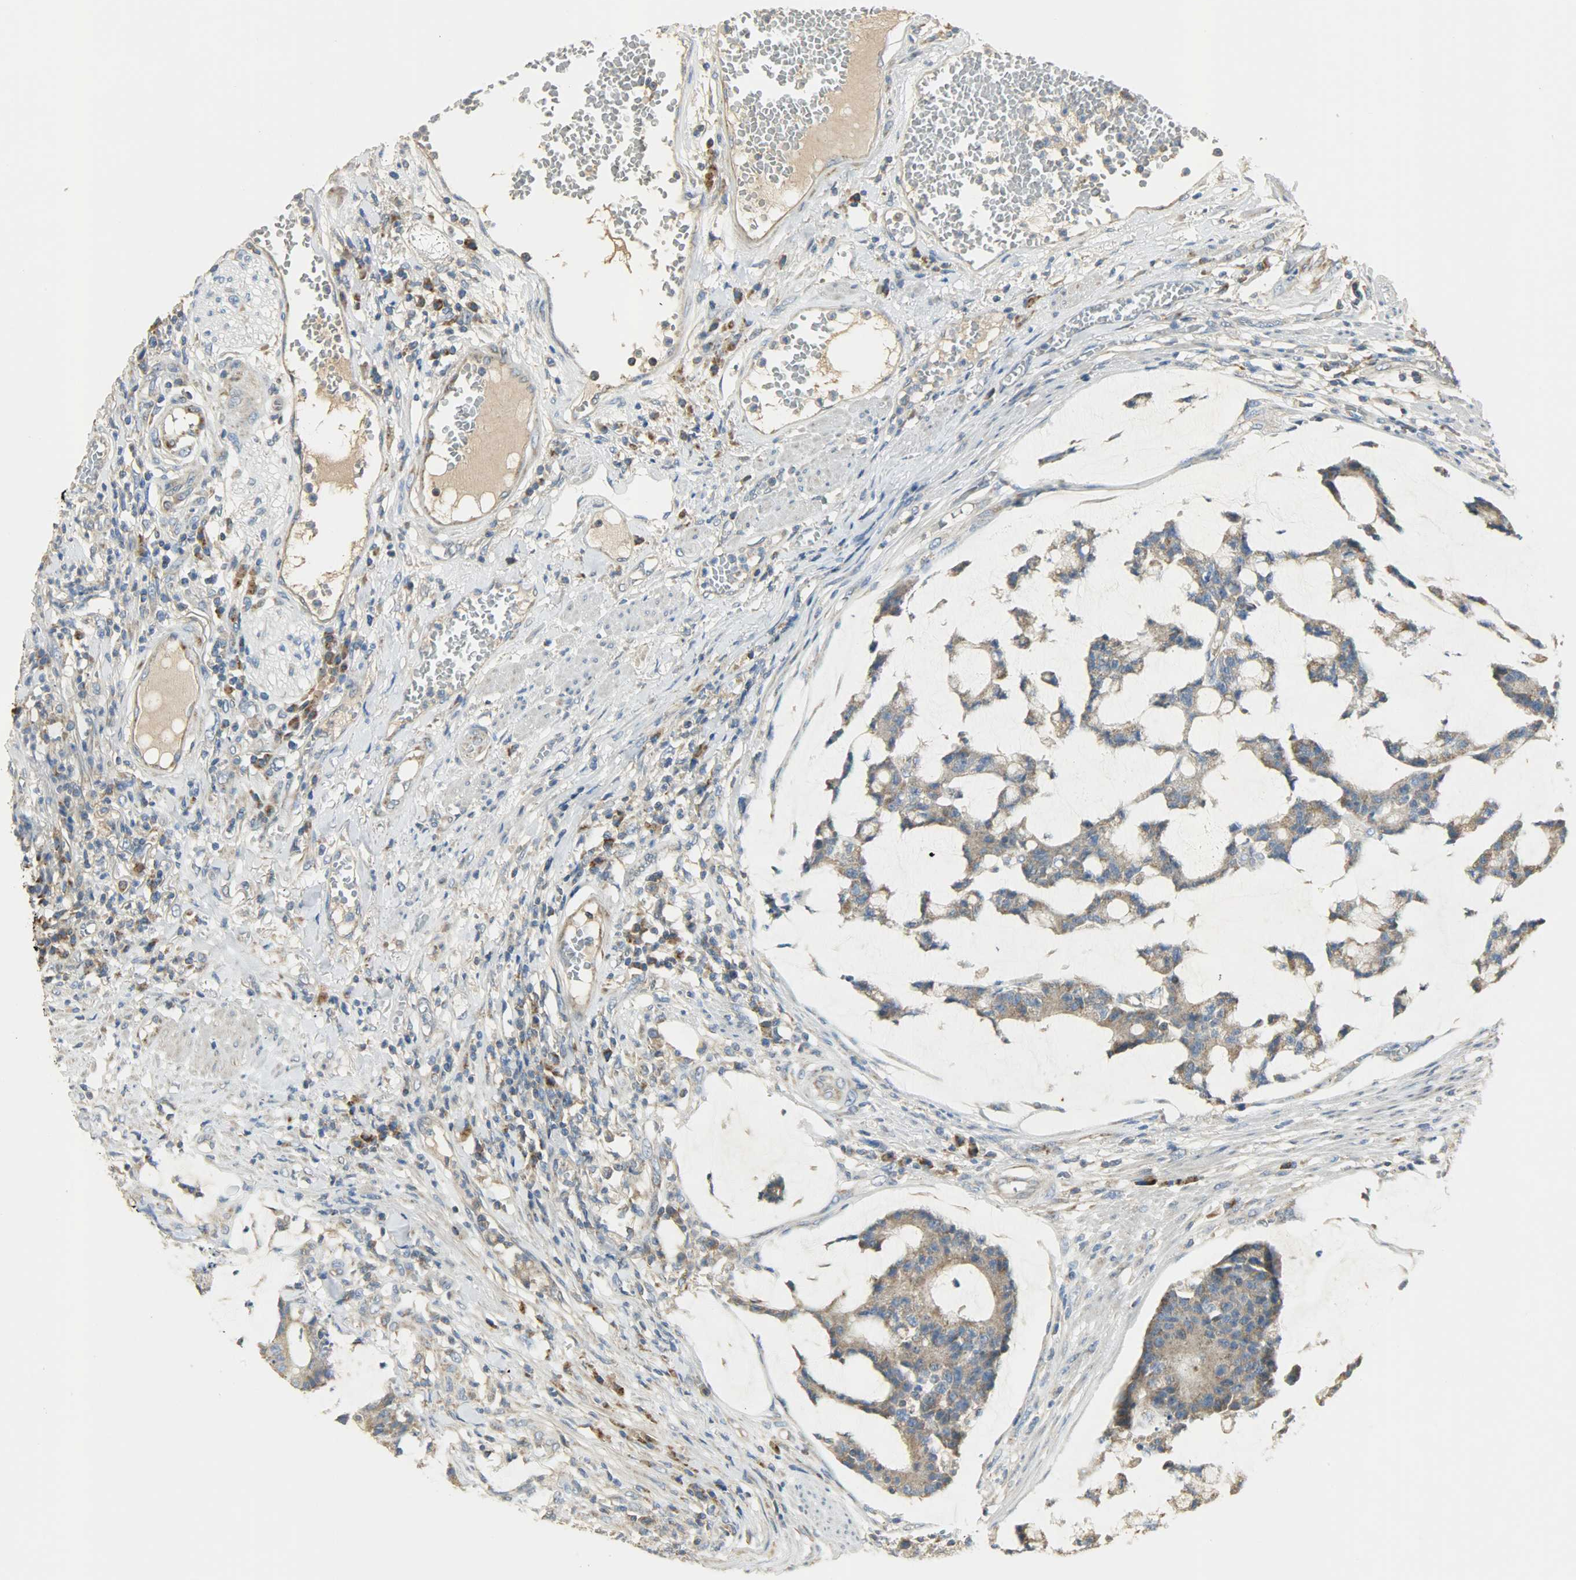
{"staining": {"intensity": "moderate", "quantity": ">75%", "location": "cytoplasmic/membranous"}, "tissue": "colorectal cancer", "cell_type": "Tumor cells", "image_type": "cancer", "snomed": [{"axis": "morphology", "description": "Adenocarcinoma, NOS"}, {"axis": "topography", "description": "Colon"}], "caption": "Tumor cells exhibit medium levels of moderate cytoplasmic/membranous staining in about >75% of cells in colorectal adenocarcinoma. Immunohistochemistry (ihc) stains the protein of interest in brown and the nuclei are stained blue.", "gene": "NNT", "patient": {"sex": "female", "age": 84}}